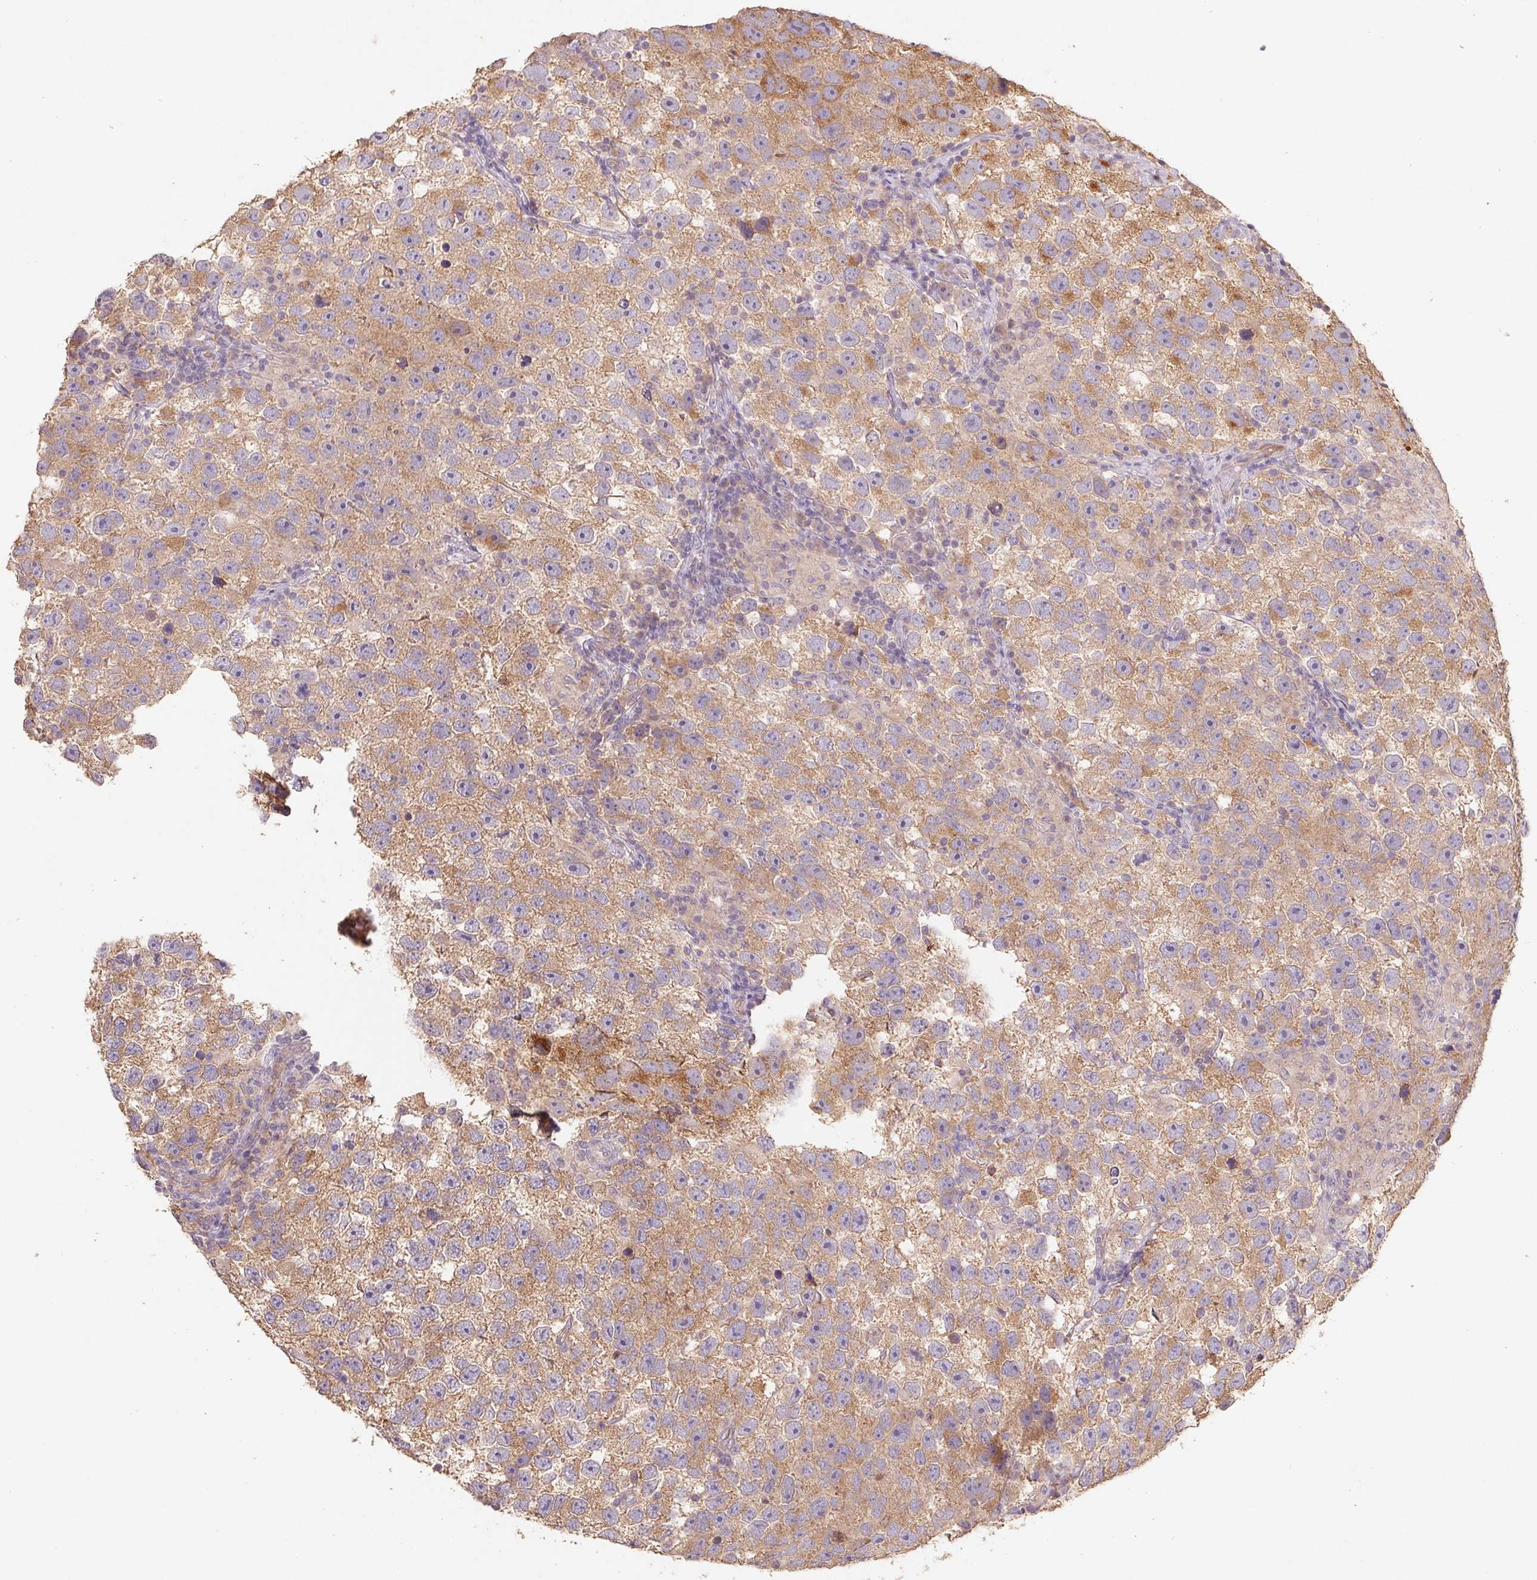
{"staining": {"intensity": "moderate", "quantity": ">75%", "location": "cytoplasmic/membranous"}, "tissue": "testis cancer", "cell_type": "Tumor cells", "image_type": "cancer", "snomed": [{"axis": "morphology", "description": "Seminoma, NOS"}, {"axis": "topography", "description": "Testis"}], "caption": "Protein expression analysis of seminoma (testis) demonstrates moderate cytoplasmic/membranous expression in about >75% of tumor cells.", "gene": "RAB11A", "patient": {"sex": "male", "age": 26}}